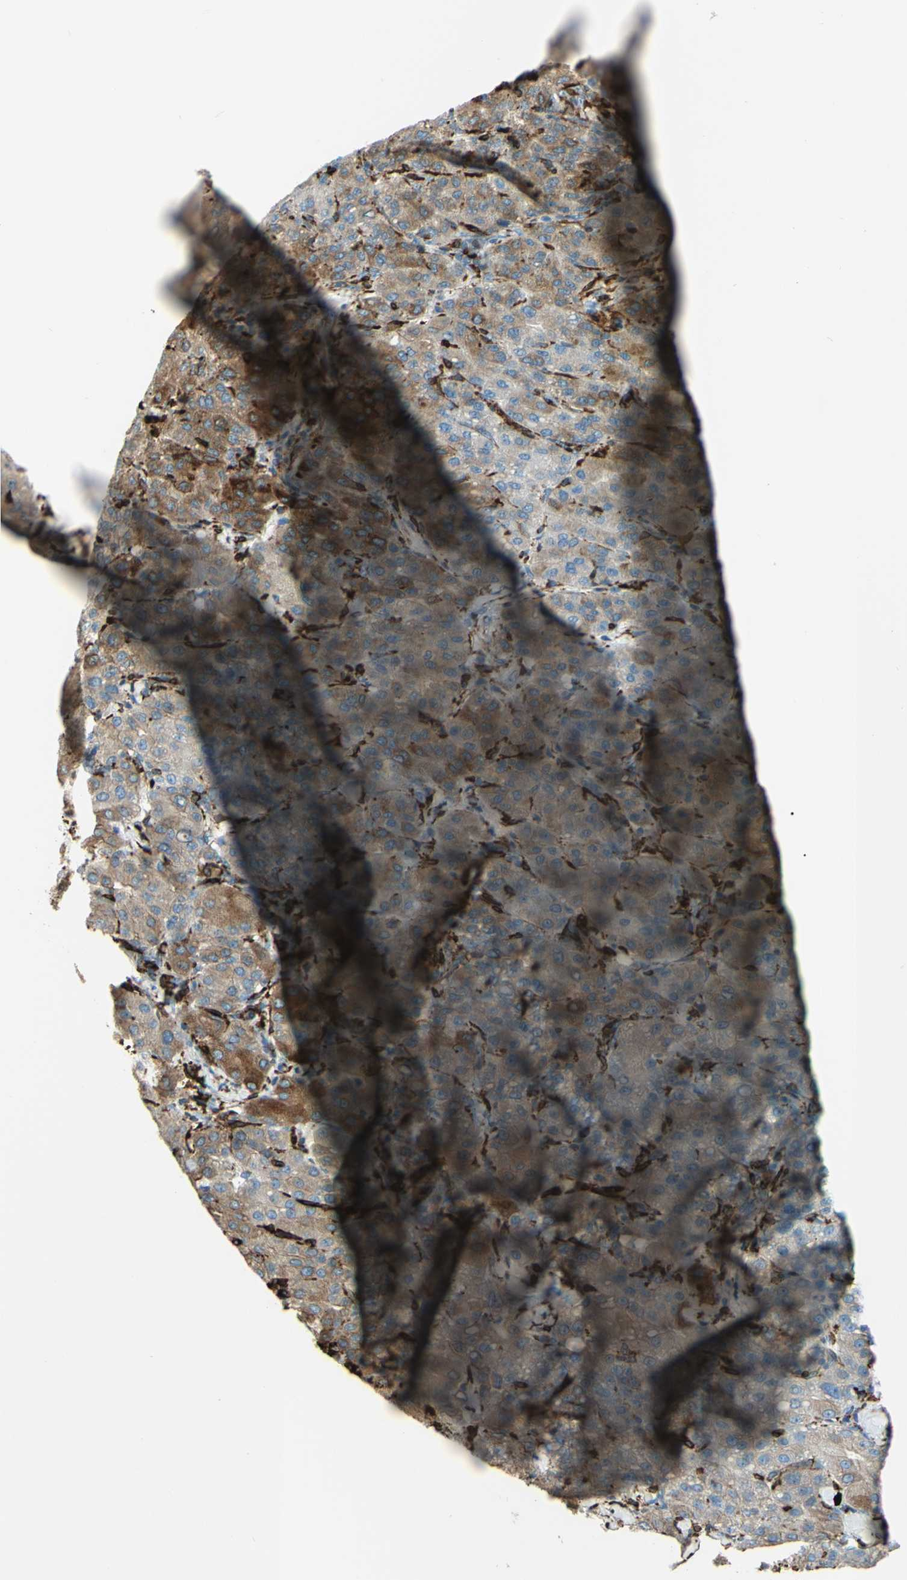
{"staining": {"intensity": "moderate", "quantity": ">75%", "location": "cytoplasmic/membranous"}, "tissue": "liver cancer", "cell_type": "Tumor cells", "image_type": "cancer", "snomed": [{"axis": "morphology", "description": "Carcinoma, Hepatocellular, NOS"}, {"axis": "topography", "description": "Liver"}], "caption": "An immunohistochemistry photomicrograph of tumor tissue is shown. Protein staining in brown highlights moderate cytoplasmic/membranous positivity in liver hepatocellular carcinoma within tumor cells. (DAB IHC with brightfield microscopy, high magnification).", "gene": "CD74", "patient": {"sex": "male", "age": 65}}